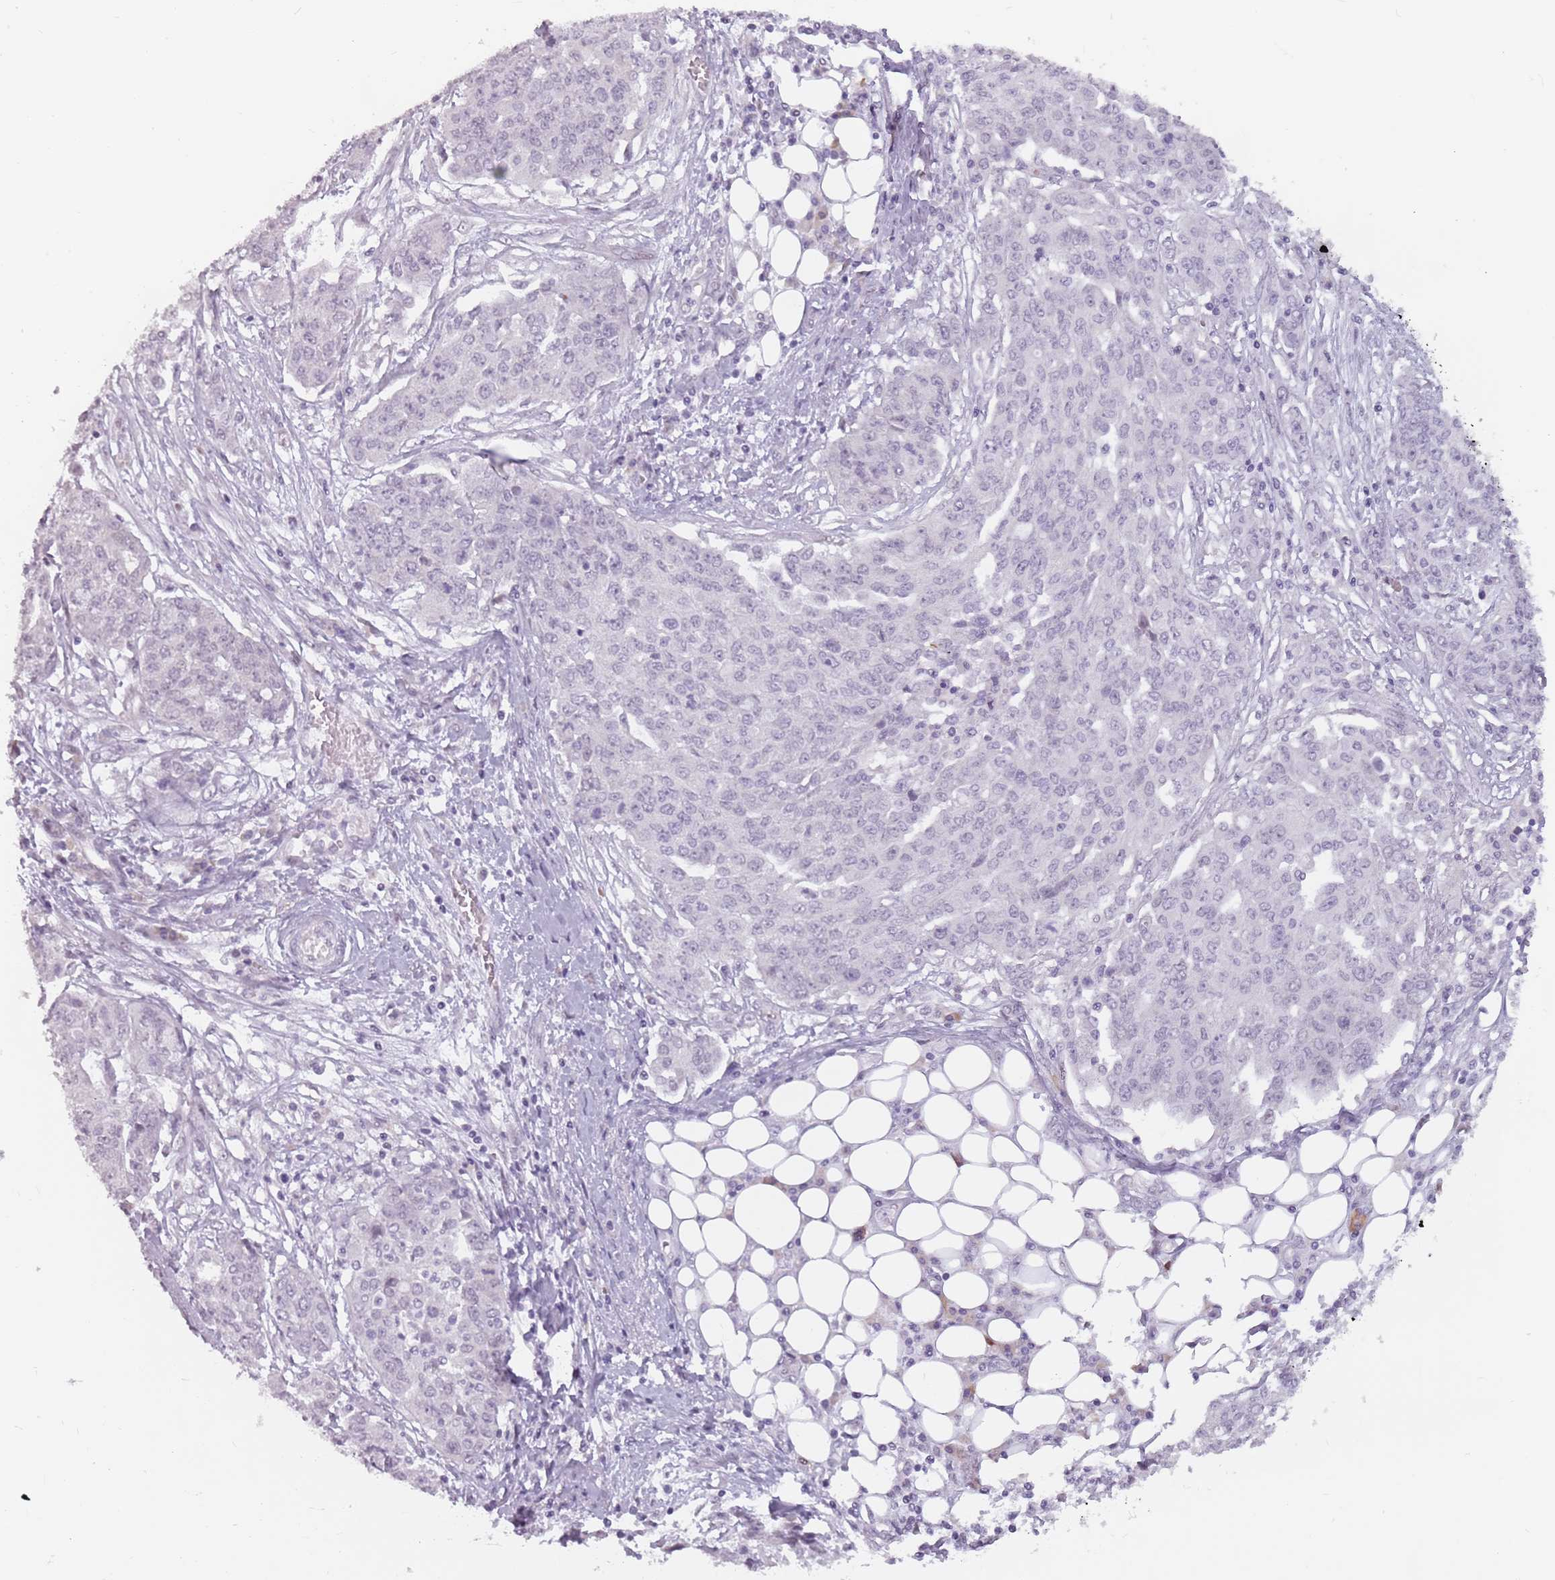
{"staining": {"intensity": "negative", "quantity": "none", "location": "none"}, "tissue": "ovarian cancer", "cell_type": "Tumor cells", "image_type": "cancer", "snomed": [{"axis": "morphology", "description": "Cystadenocarcinoma, serous, NOS"}, {"axis": "topography", "description": "Soft tissue"}, {"axis": "topography", "description": "Ovary"}], "caption": "Tumor cells are negative for brown protein staining in serous cystadenocarcinoma (ovarian).", "gene": "PTCHD1", "patient": {"sex": "female", "age": 57}}